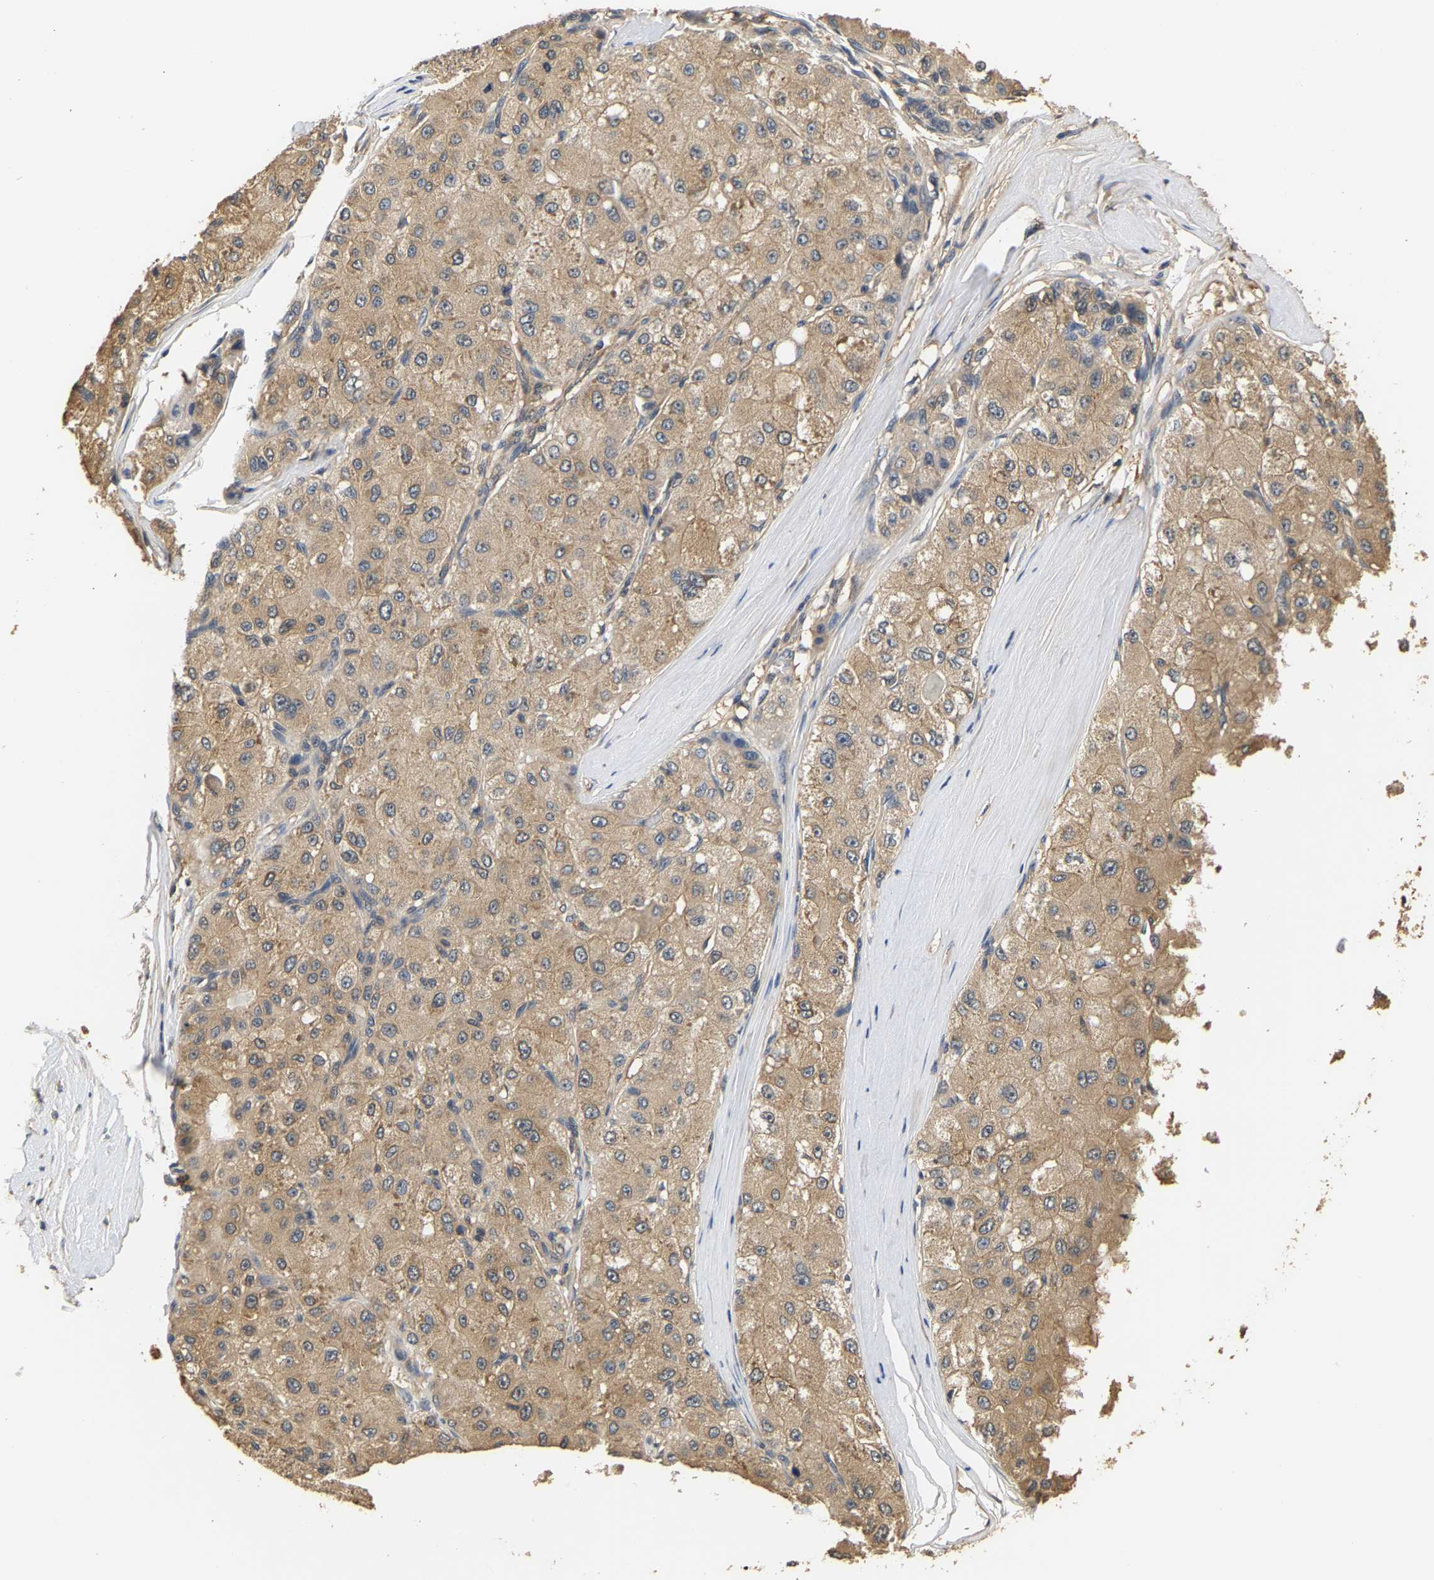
{"staining": {"intensity": "weak", "quantity": ">75%", "location": "cytoplasmic/membranous"}, "tissue": "liver cancer", "cell_type": "Tumor cells", "image_type": "cancer", "snomed": [{"axis": "morphology", "description": "Carcinoma, Hepatocellular, NOS"}, {"axis": "topography", "description": "Liver"}], "caption": "Protein analysis of liver hepatocellular carcinoma tissue demonstrates weak cytoplasmic/membranous staining in about >75% of tumor cells. (DAB (3,3'-diaminobenzidine) IHC, brown staining for protein, blue staining for nuclei).", "gene": "GPI", "patient": {"sex": "male", "age": 80}}